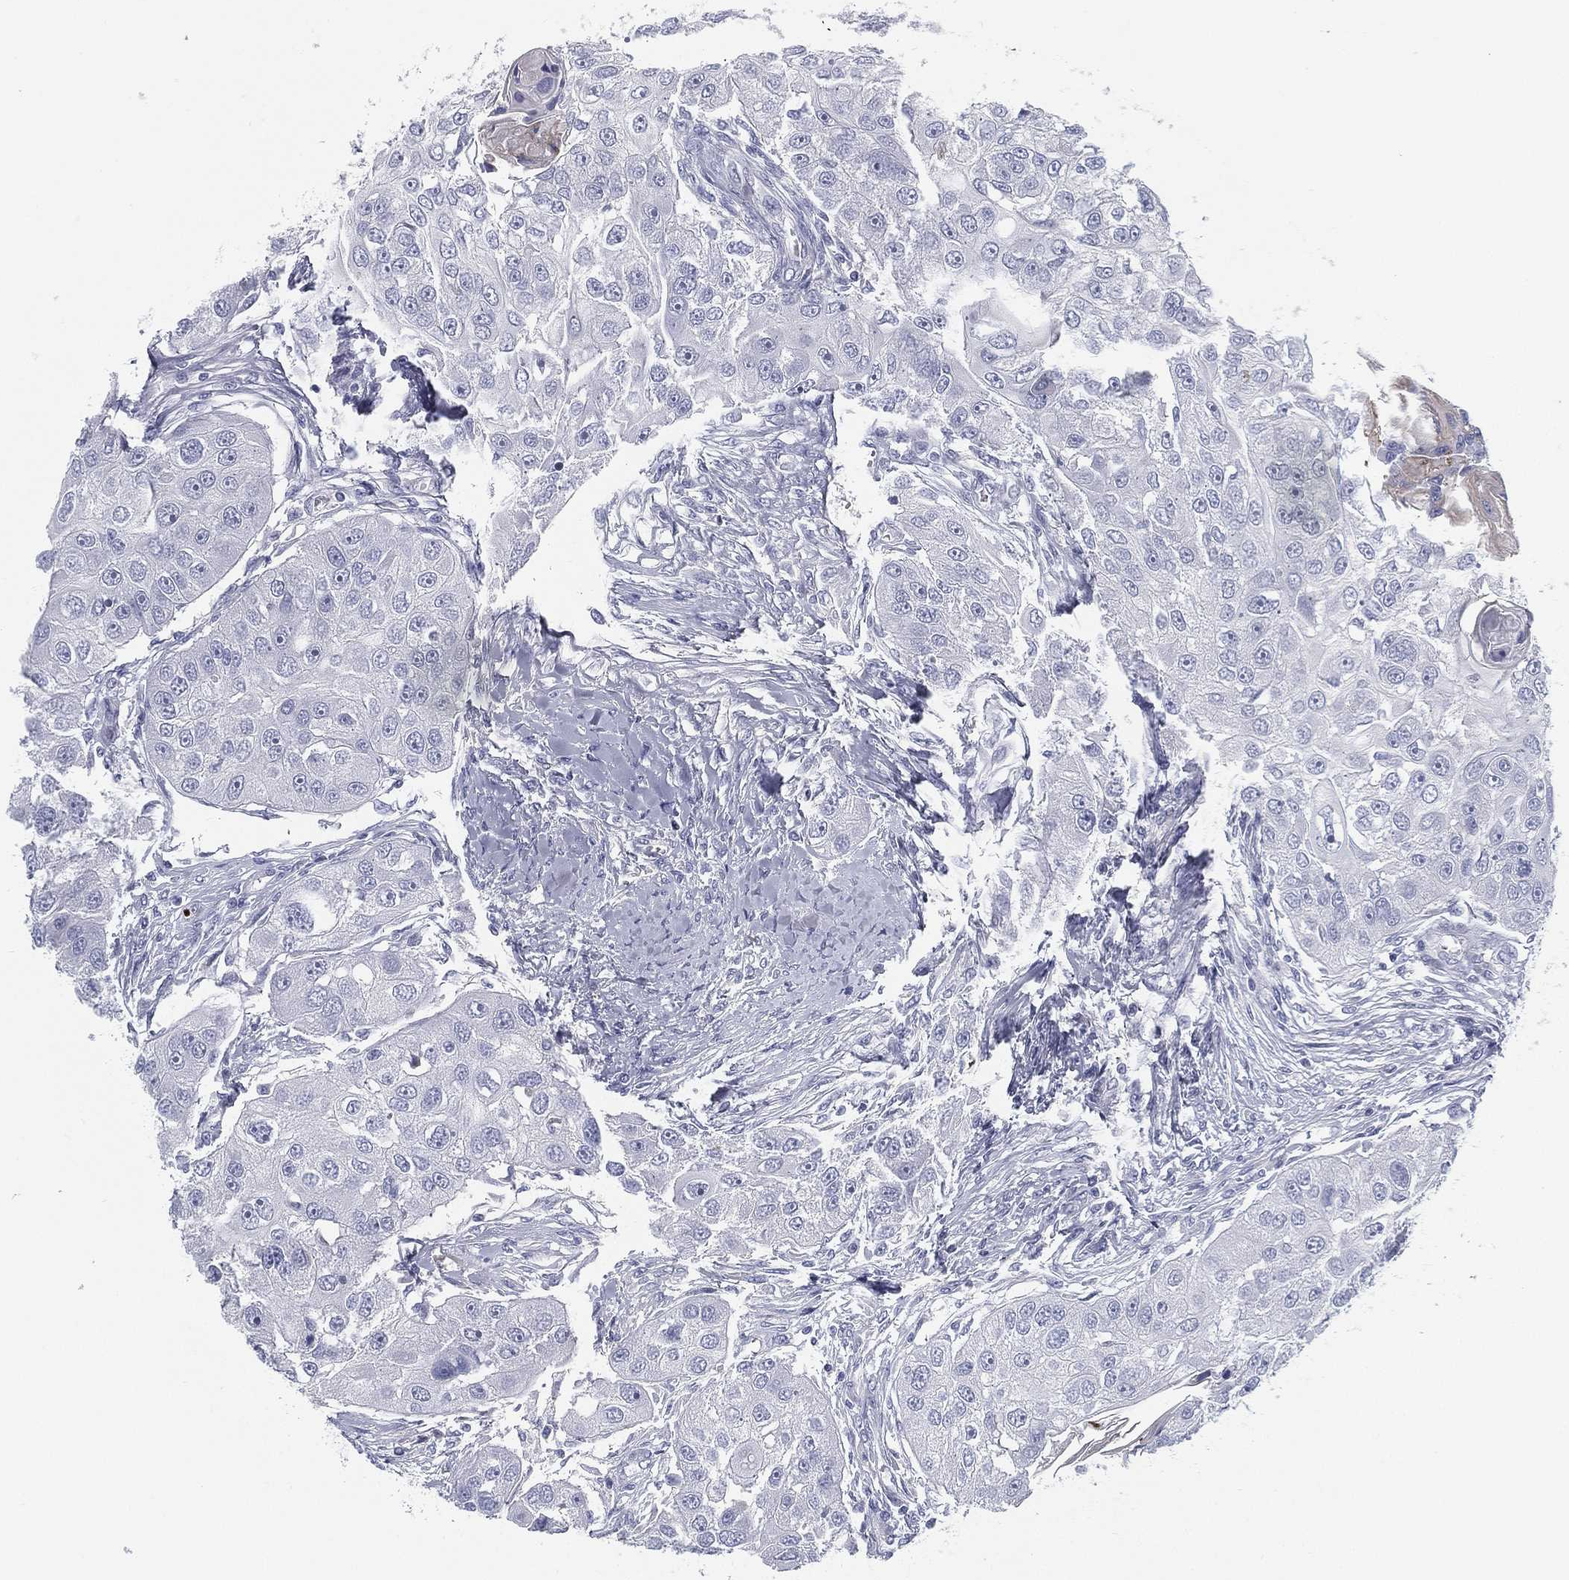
{"staining": {"intensity": "negative", "quantity": "none", "location": "none"}, "tissue": "head and neck cancer", "cell_type": "Tumor cells", "image_type": "cancer", "snomed": [{"axis": "morphology", "description": "Normal tissue, NOS"}, {"axis": "morphology", "description": "Squamous cell carcinoma, NOS"}, {"axis": "topography", "description": "Skeletal muscle"}, {"axis": "topography", "description": "Head-Neck"}], "caption": "Head and neck squamous cell carcinoma was stained to show a protein in brown. There is no significant positivity in tumor cells. The staining is performed using DAB (3,3'-diaminobenzidine) brown chromogen with nuclei counter-stained in using hematoxylin.", "gene": "SPPL2C", "patient": {"sex": "male", "age": 51}}